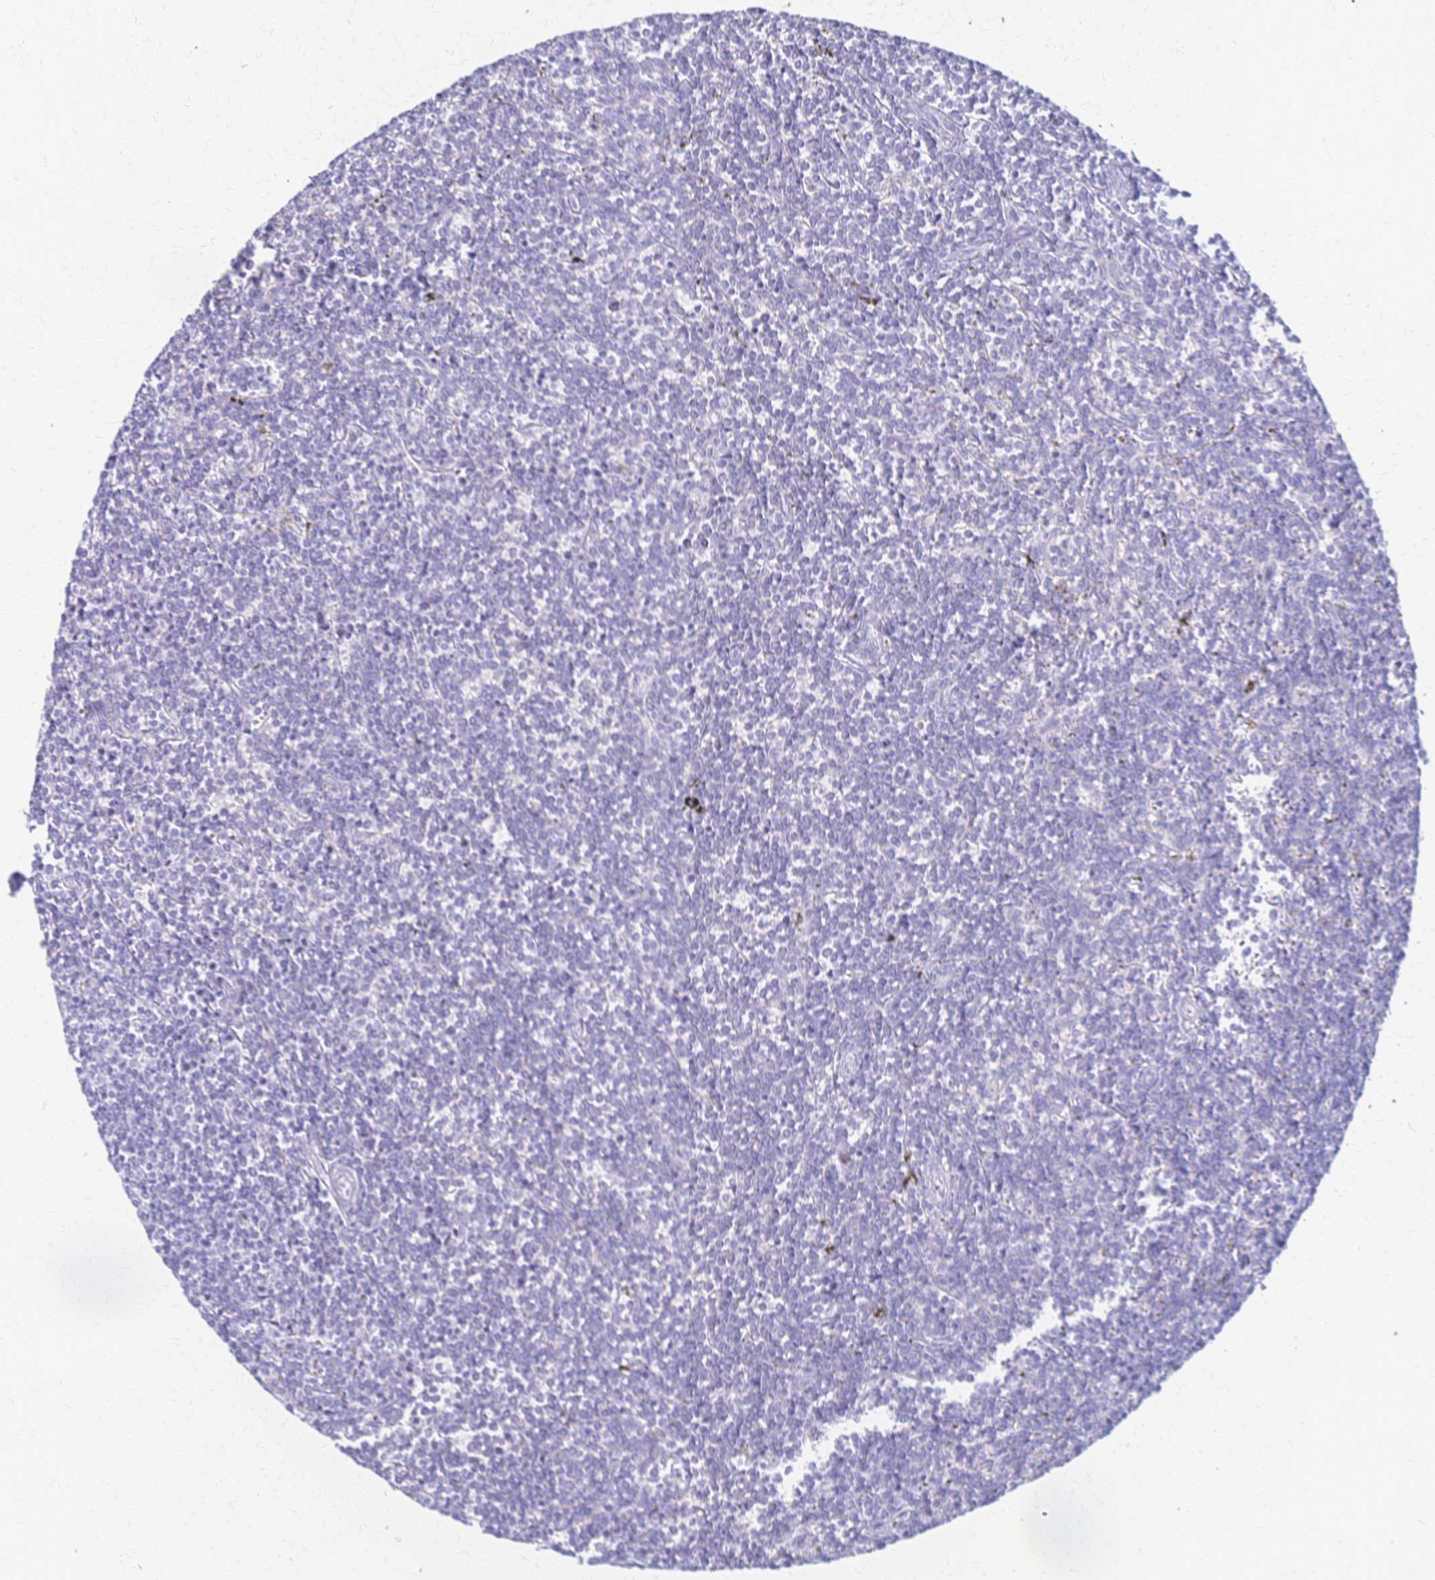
{"staining": {"intensity": "negative", "quantity": "none", "location": "none"}, "tissue": "lymphoma", "cell_type": "Tumor cells", "image_type": "cancer", "snomed": [{"axis": "morphology", "description": "Malignant lymphoma, non-Hodgkin's type, Low grade"}, {"axis": "topography", "description": "Spleen"}], "caption": "High power microscopy histopathology image of an immunohistochemistry photomicrograph of lymphoma, revealing no significant positivity in tumor cells.", "gene": "CYB5A", "patient": {"sex": "male", "age": 78}}